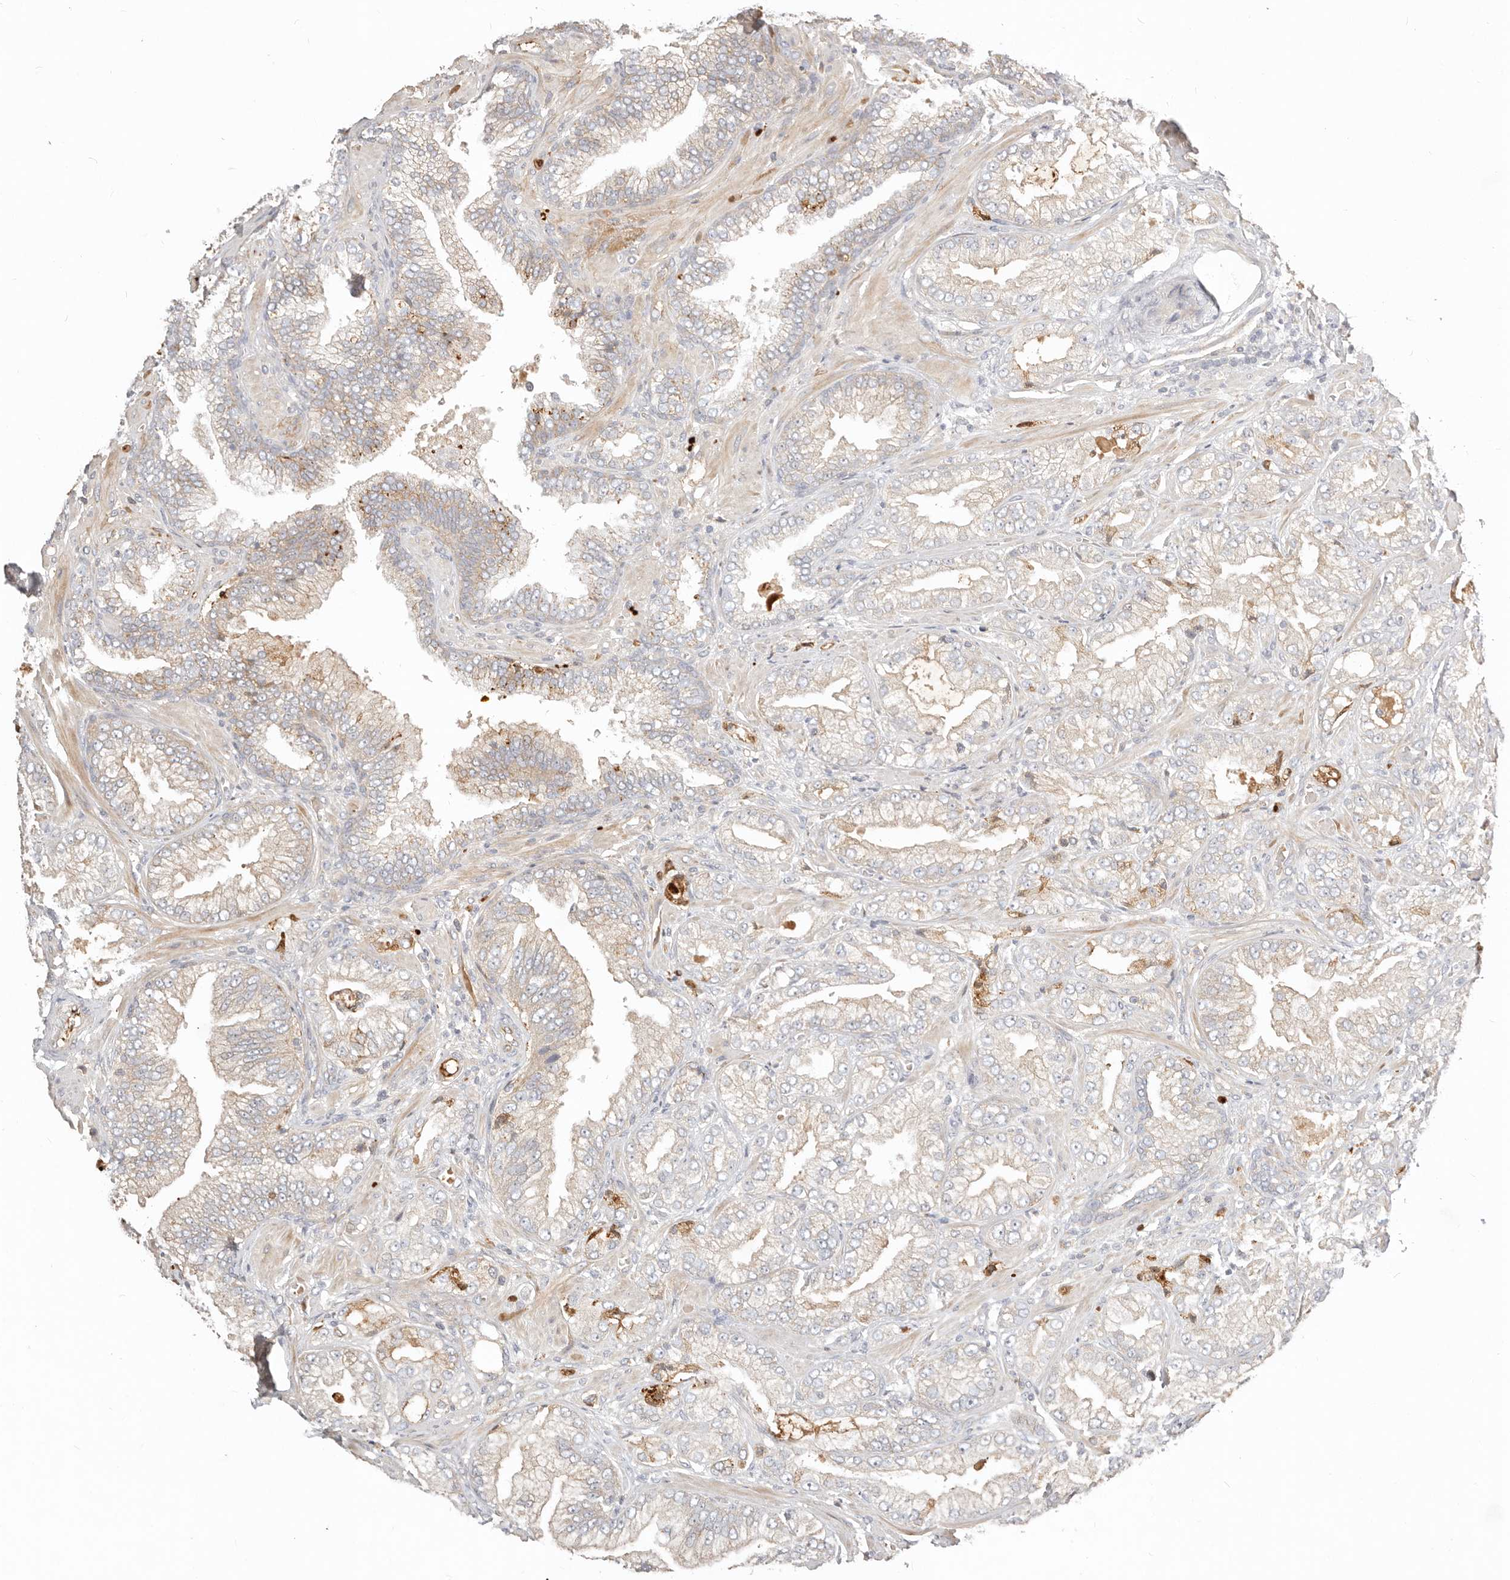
{"staining": {"intensity": "weak", "quantity": "<25%", "location": "cytoplasmic/membranous"}, "tissue": "prostate cancer", "cell_type": "Tumor cells", "image_type": "cancer", "snomed": [{"axis": "morphology", "description": "Adenocarcinoma, Low grade"}, {"axis": "topography", "description": "Prostate"}], "caption": "Immunohistochemical staining of human prostate cancer shows no significant staining in tumor cells.", "gene": "MTFR2", "patient": {"sex": "male", "age": 62}}